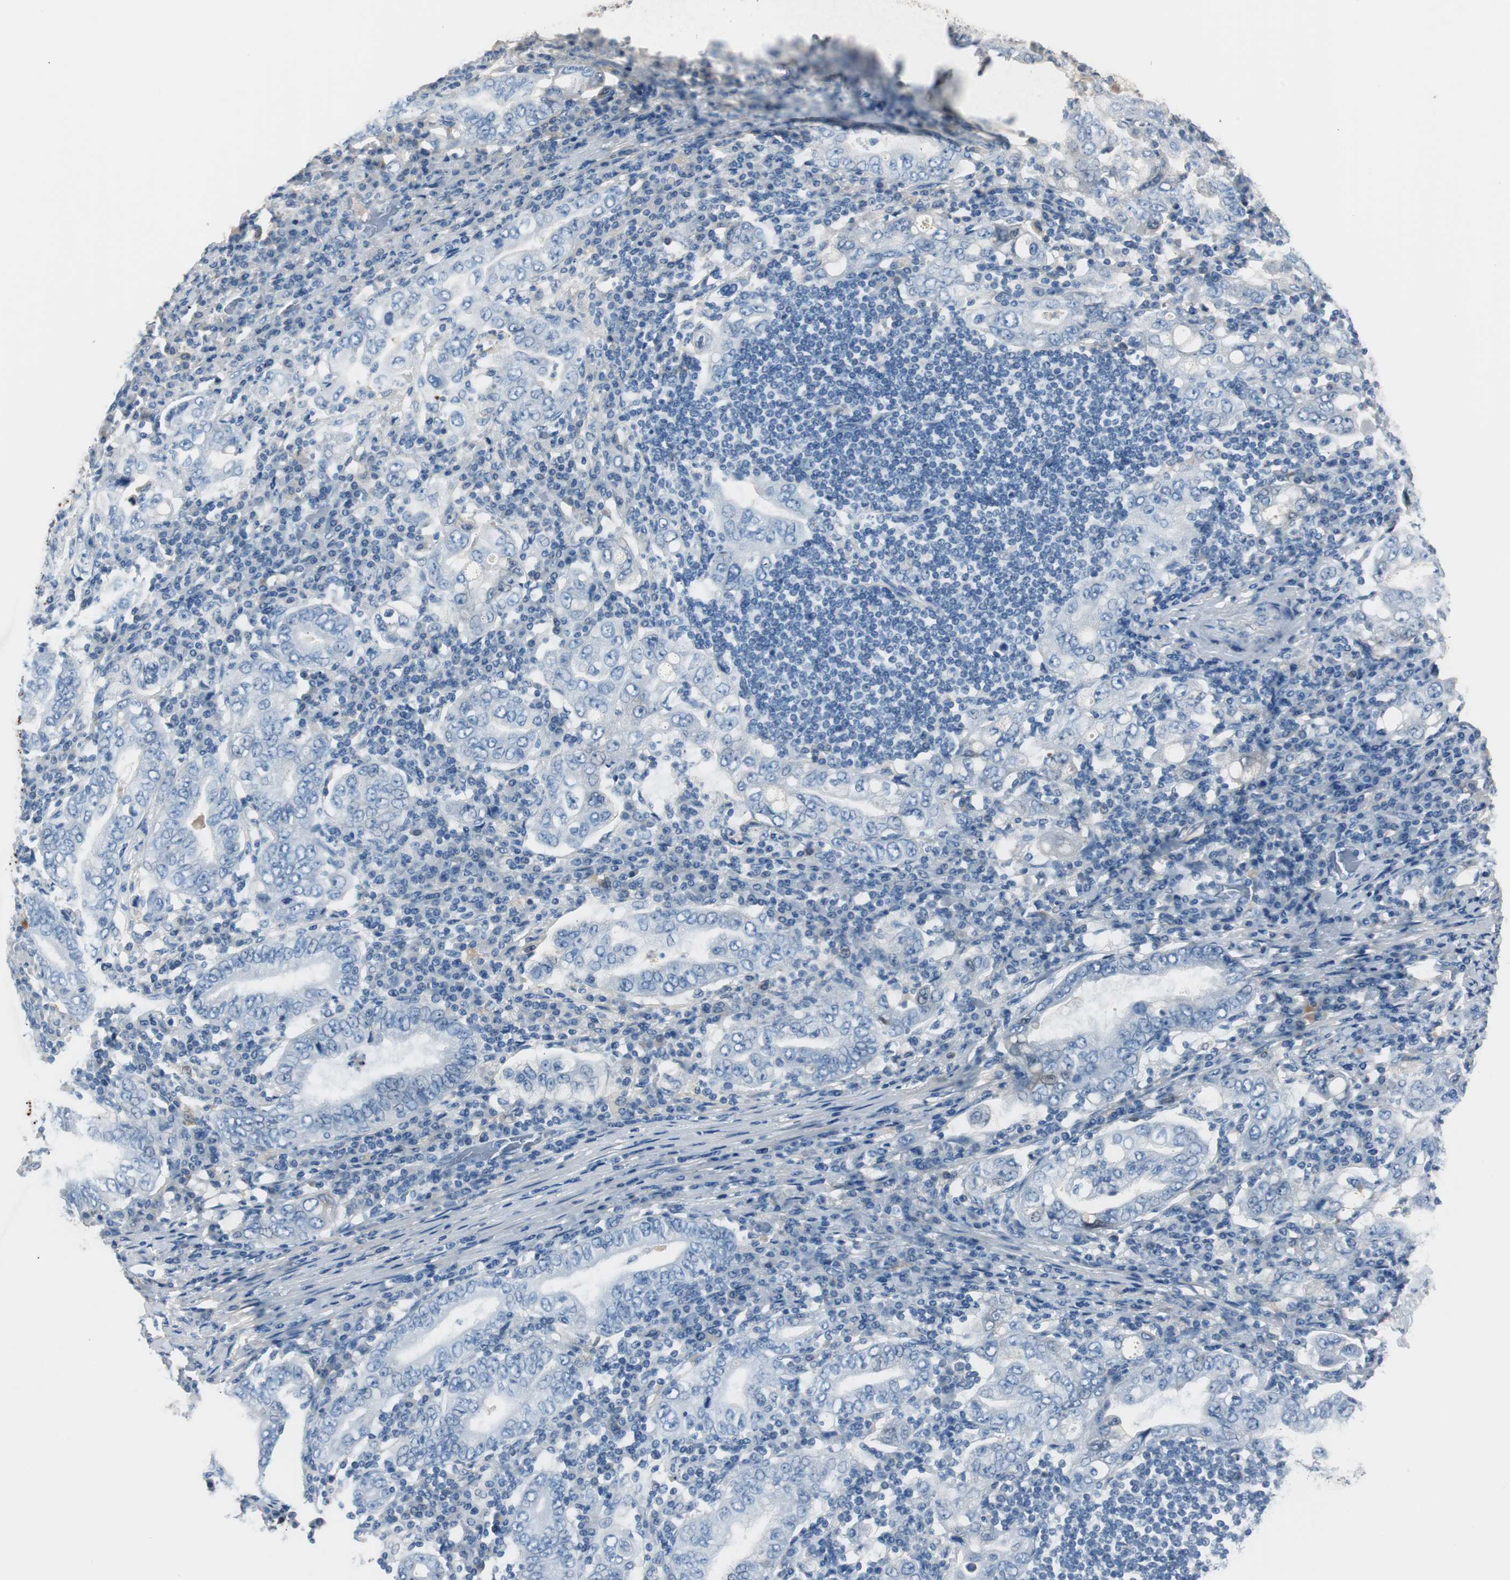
{"staining": {"intensity": "negative", "quantity": "none", "location": "none"}, "tissue": "stomach cancer", "cell_type": "Tumor cells", "image_type": "cancer", "snomed": [{"axis": "morphology", "description": "Normal tissue, NOS"}, {"axis": "morphology", "description": "Adenocarcinoma, NOS"}, {"axis": "topography", "description": "Esophagus"}, {"axis": "topography", "description": "Stomach, upper"}, {"axis": "topography", "description": "Peripheral nerve tissue"}], "caption": "High power microscopy histopathology image of an immunohistochemistry micrograph of stomach cancer, revealing no significant expression in tumor cells. (DAB (3,3'-diaminobenzidine) immunohistochemistry with hematoxylin counter stain).", "gene": "SERPINF1", "patient": {"sex": "male", "age": 62}}